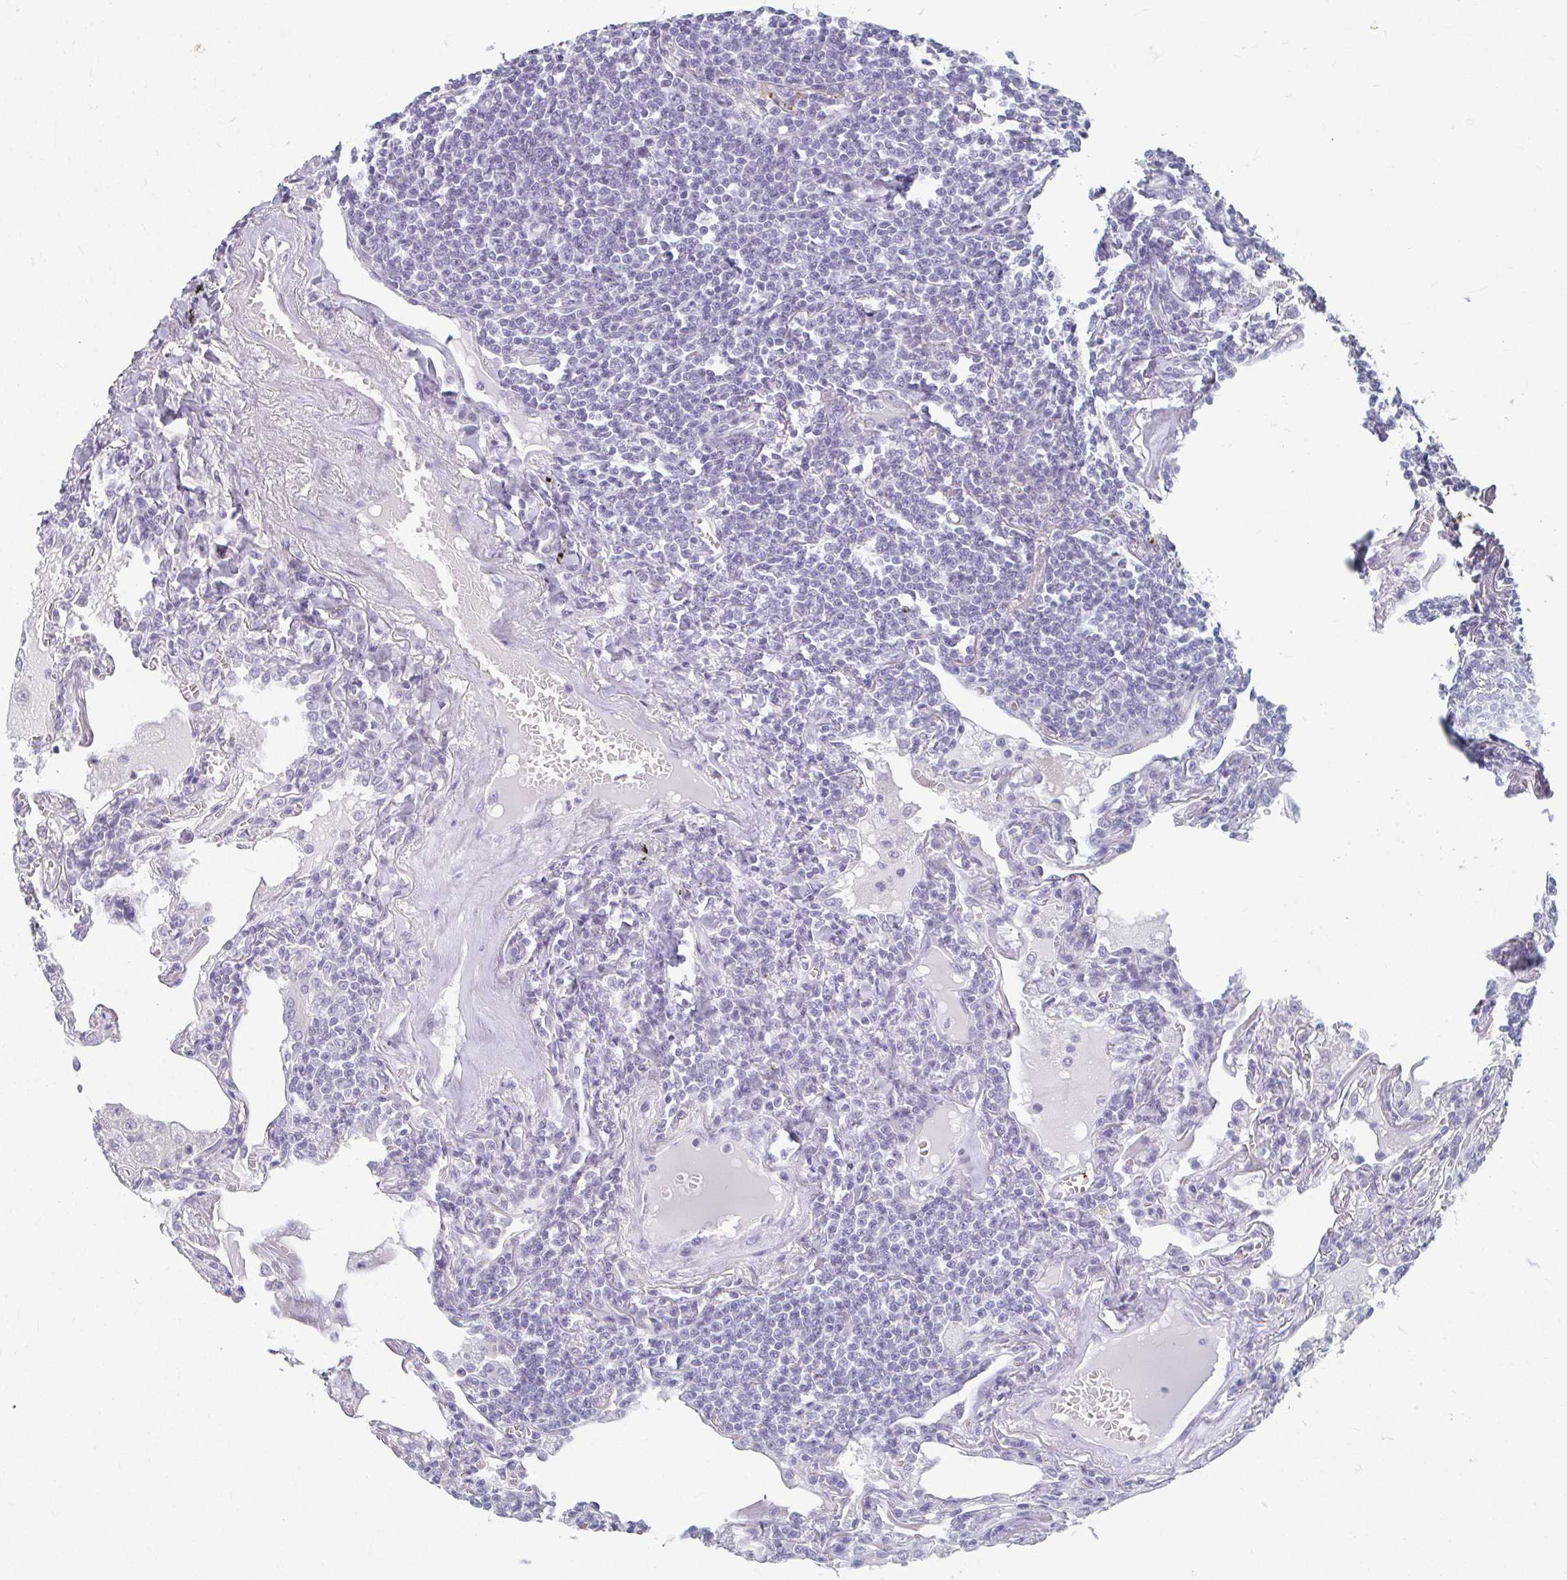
{"staining": {"intensity": "negative", "quantity": "none", "location": "none"}, "tissue": "lymphoma", "cell_type": "Tumor cells", "image_type": "cancer", "snomed": [{"axis": "morphology", "description": "Malignant lymphoma, non-Hodgkin's type, Low grade"}, {"axis": "topography", "description": "Lung"}], "caption": "The image reveals no staining of tumor cells in malignant lymphoma, non-Hodgkin's type (low-grade). The staining is performed using DAB brown chromogen with nuclei counter-stained in using hematoxylin.", "gene": "CAMKV", "patient": {"sex": "female", "age": 71}}